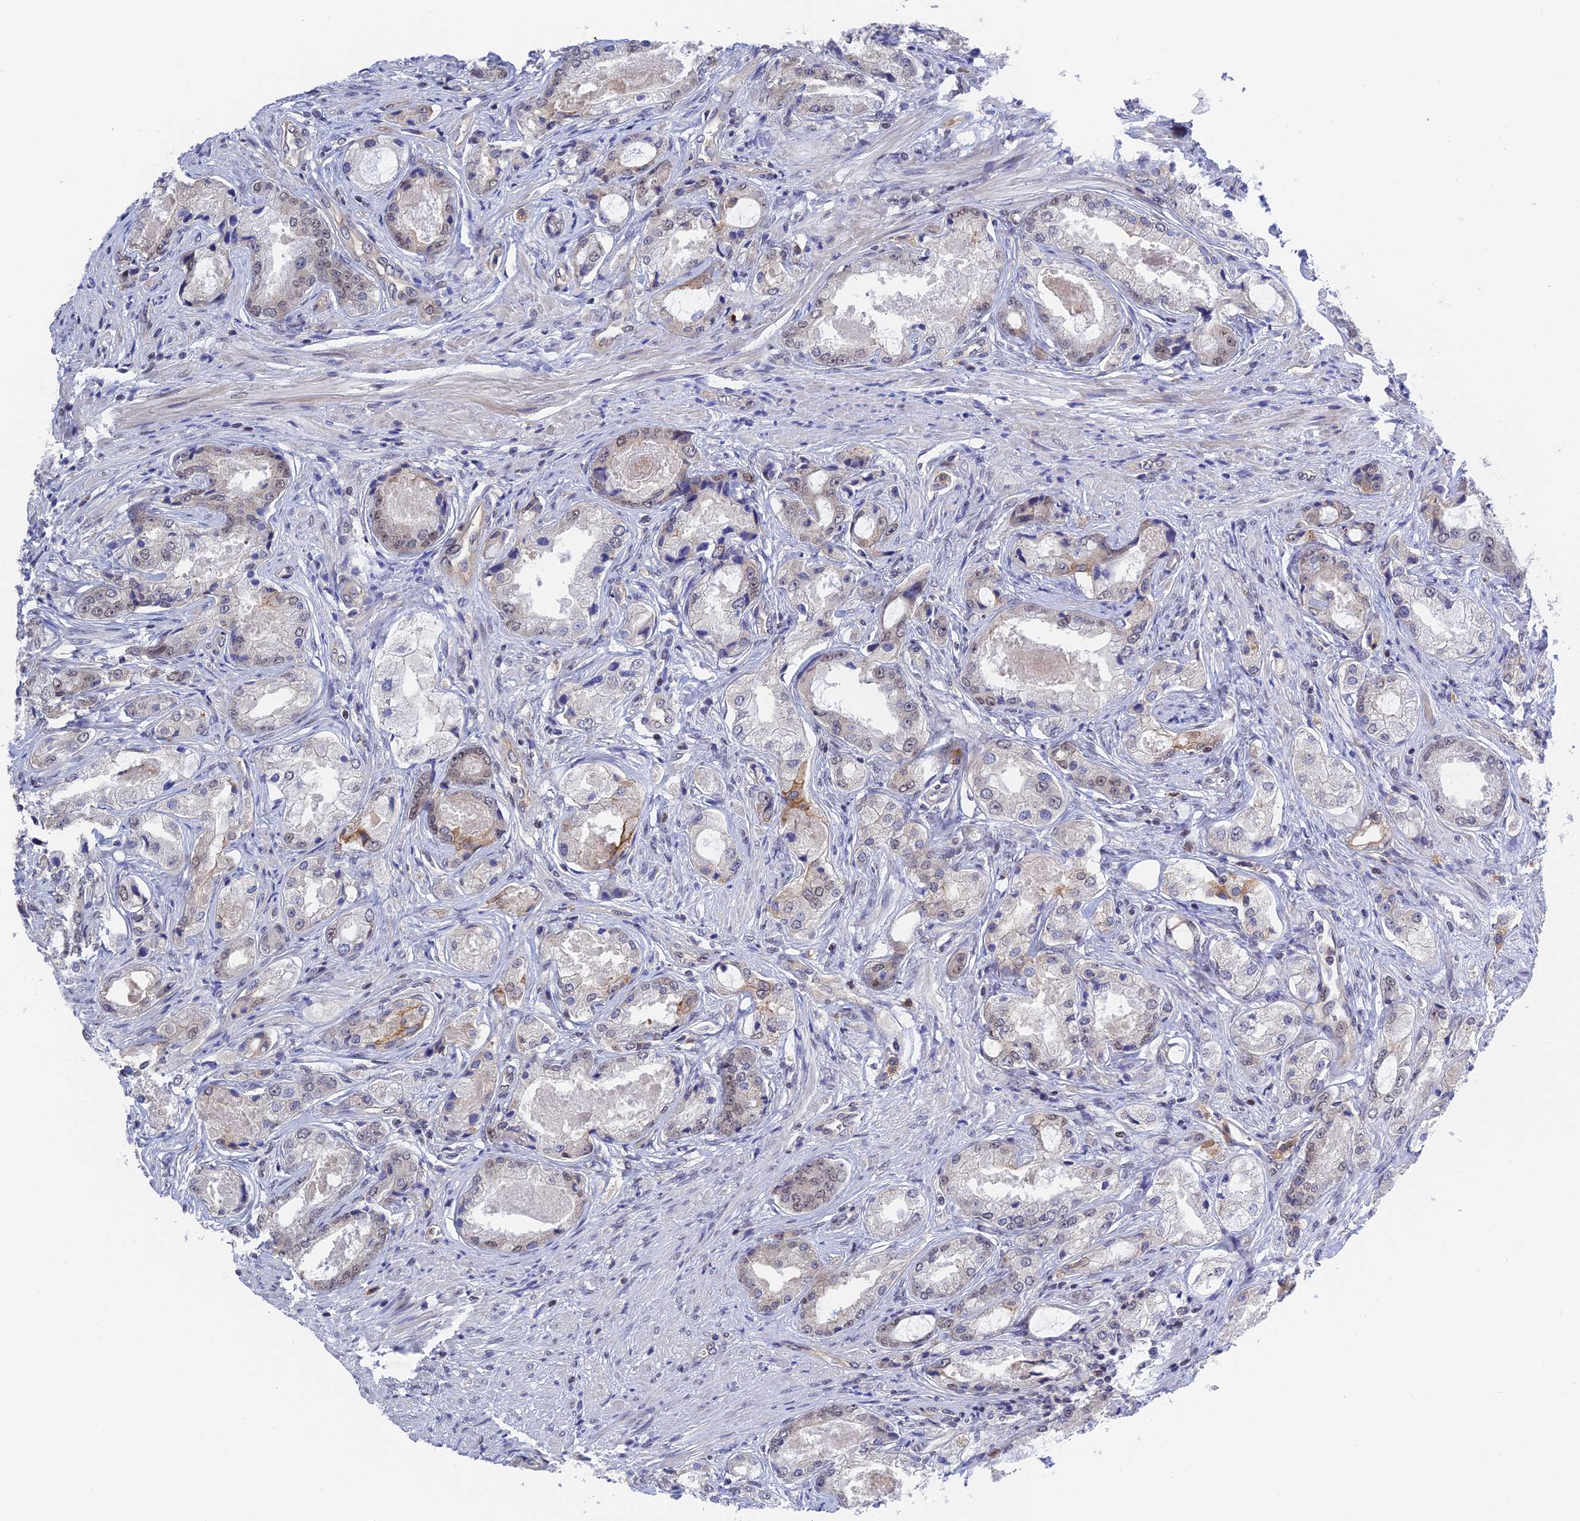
{"staining": {"intensity": "weak", "quantity": "<25%", "location": "nuclear"}, "tissue": "prostate cancer", "cell_type": "Tumor cells", "image_type": "cancer", "snomed": [{"axis": "morphology", "description": "Adenocarcinoma, Low grade"}, {"axis": "topography", "description": "Prostate"}], "caption": "Photomicrograph shows no significant protein positivity in tumor cells of prostate cancer (adenocarcinoma (low-grade)). (DAB immunohistochemistry, high magnification).", "gene": "TCEA1", "patient": {"sex": "male", "age": 68}}